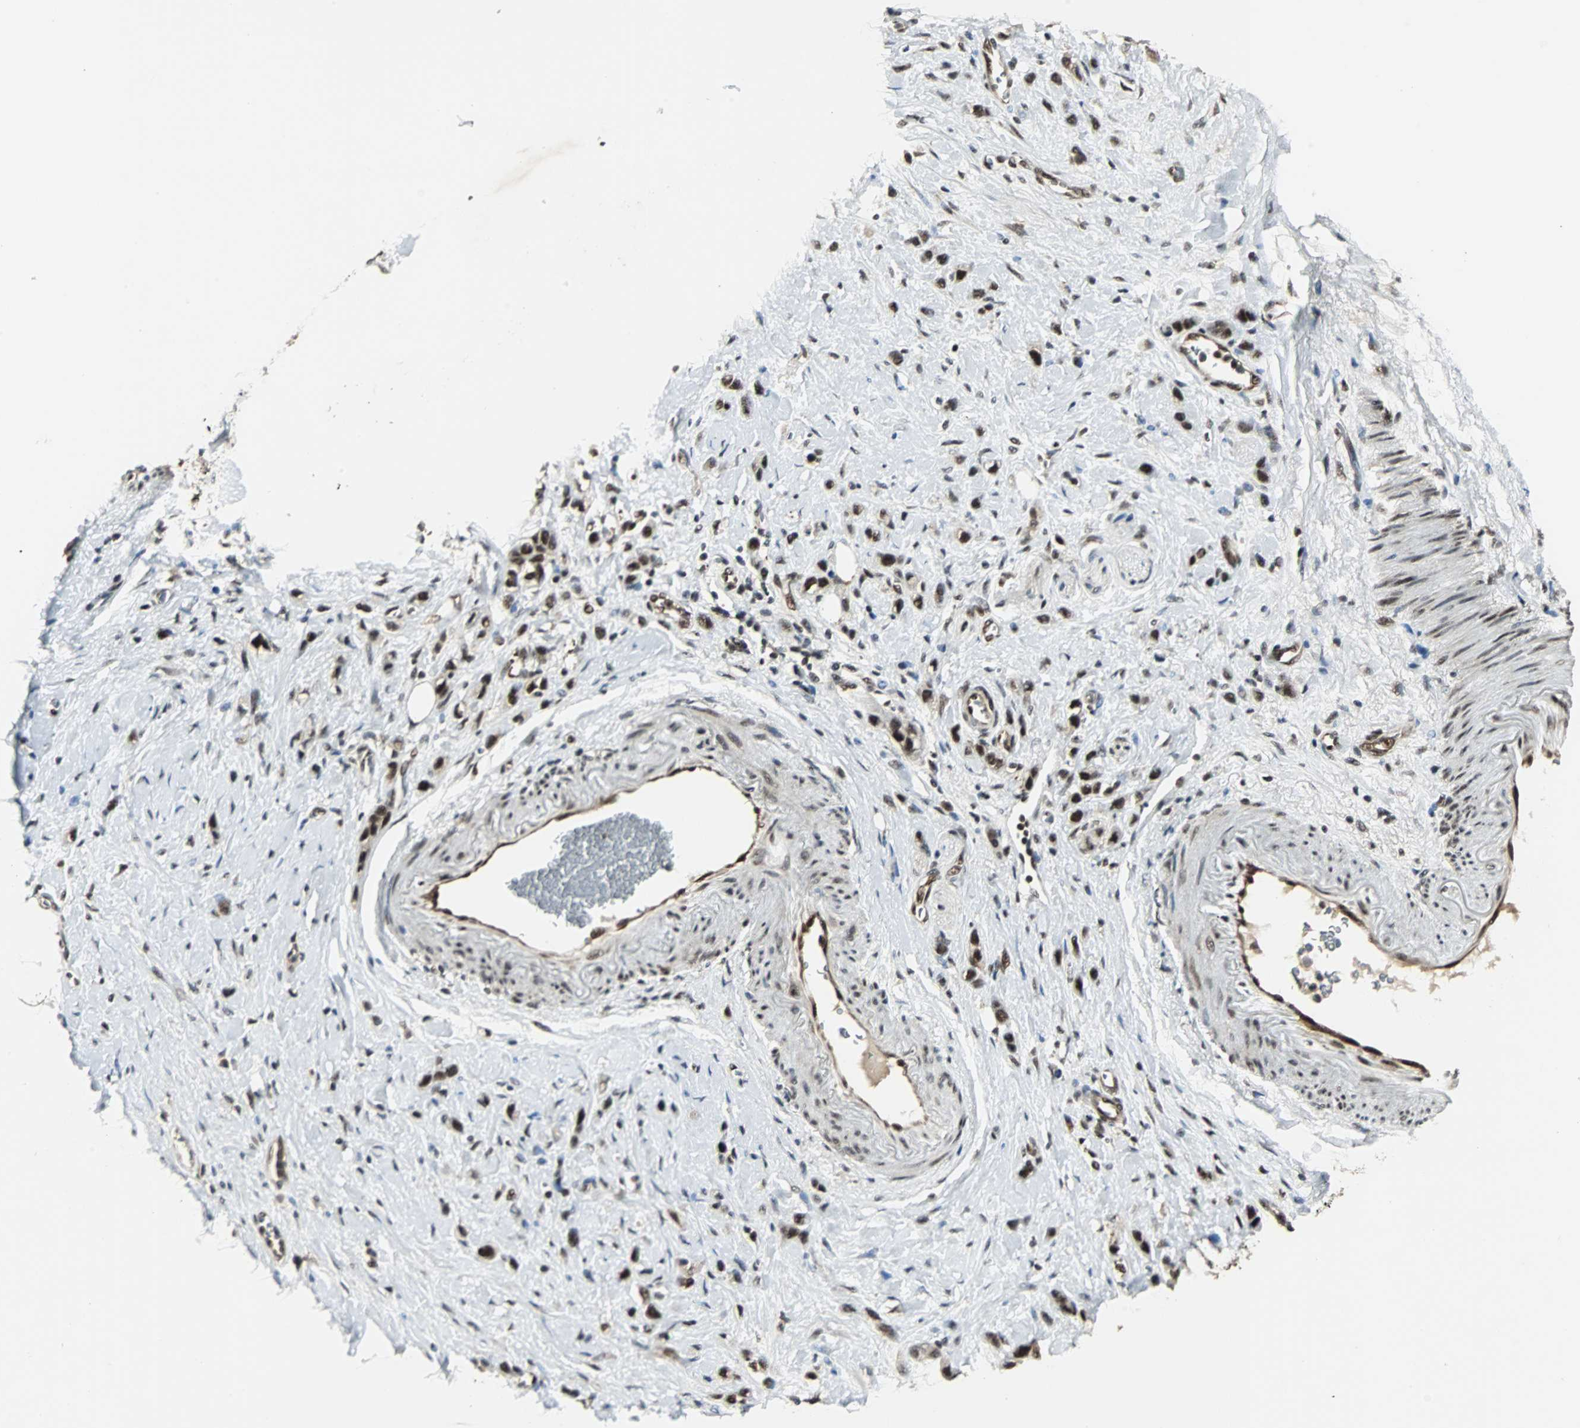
{"staining": {"intensity": "strong", "quantity": ">75%", "location": "cytoplasmic/membranous"}, "tissue": "stomach cancer", "cell_type": "Tumor cells", "image_type": "cancer", "snomed": [{"axis": "morphology", "description": "Normal tissue, NOS"}, {"axis": "morphology", "description": "Adenocarcinoma, NOS"}, {"axis": "morphology", "description": "Adenocarcinoma, High grade"}, {"axis": "topography", "description": "Stomach, upper"}, {"axis": "topography", "description": "Stomach"}], "caption": "Stomach cancer tissue exhibits strong cytoplasmic/membranous positivity in about >75% of tumor cells", "gene": "MED4", "patient": {"sex": "female", "age": 65}}